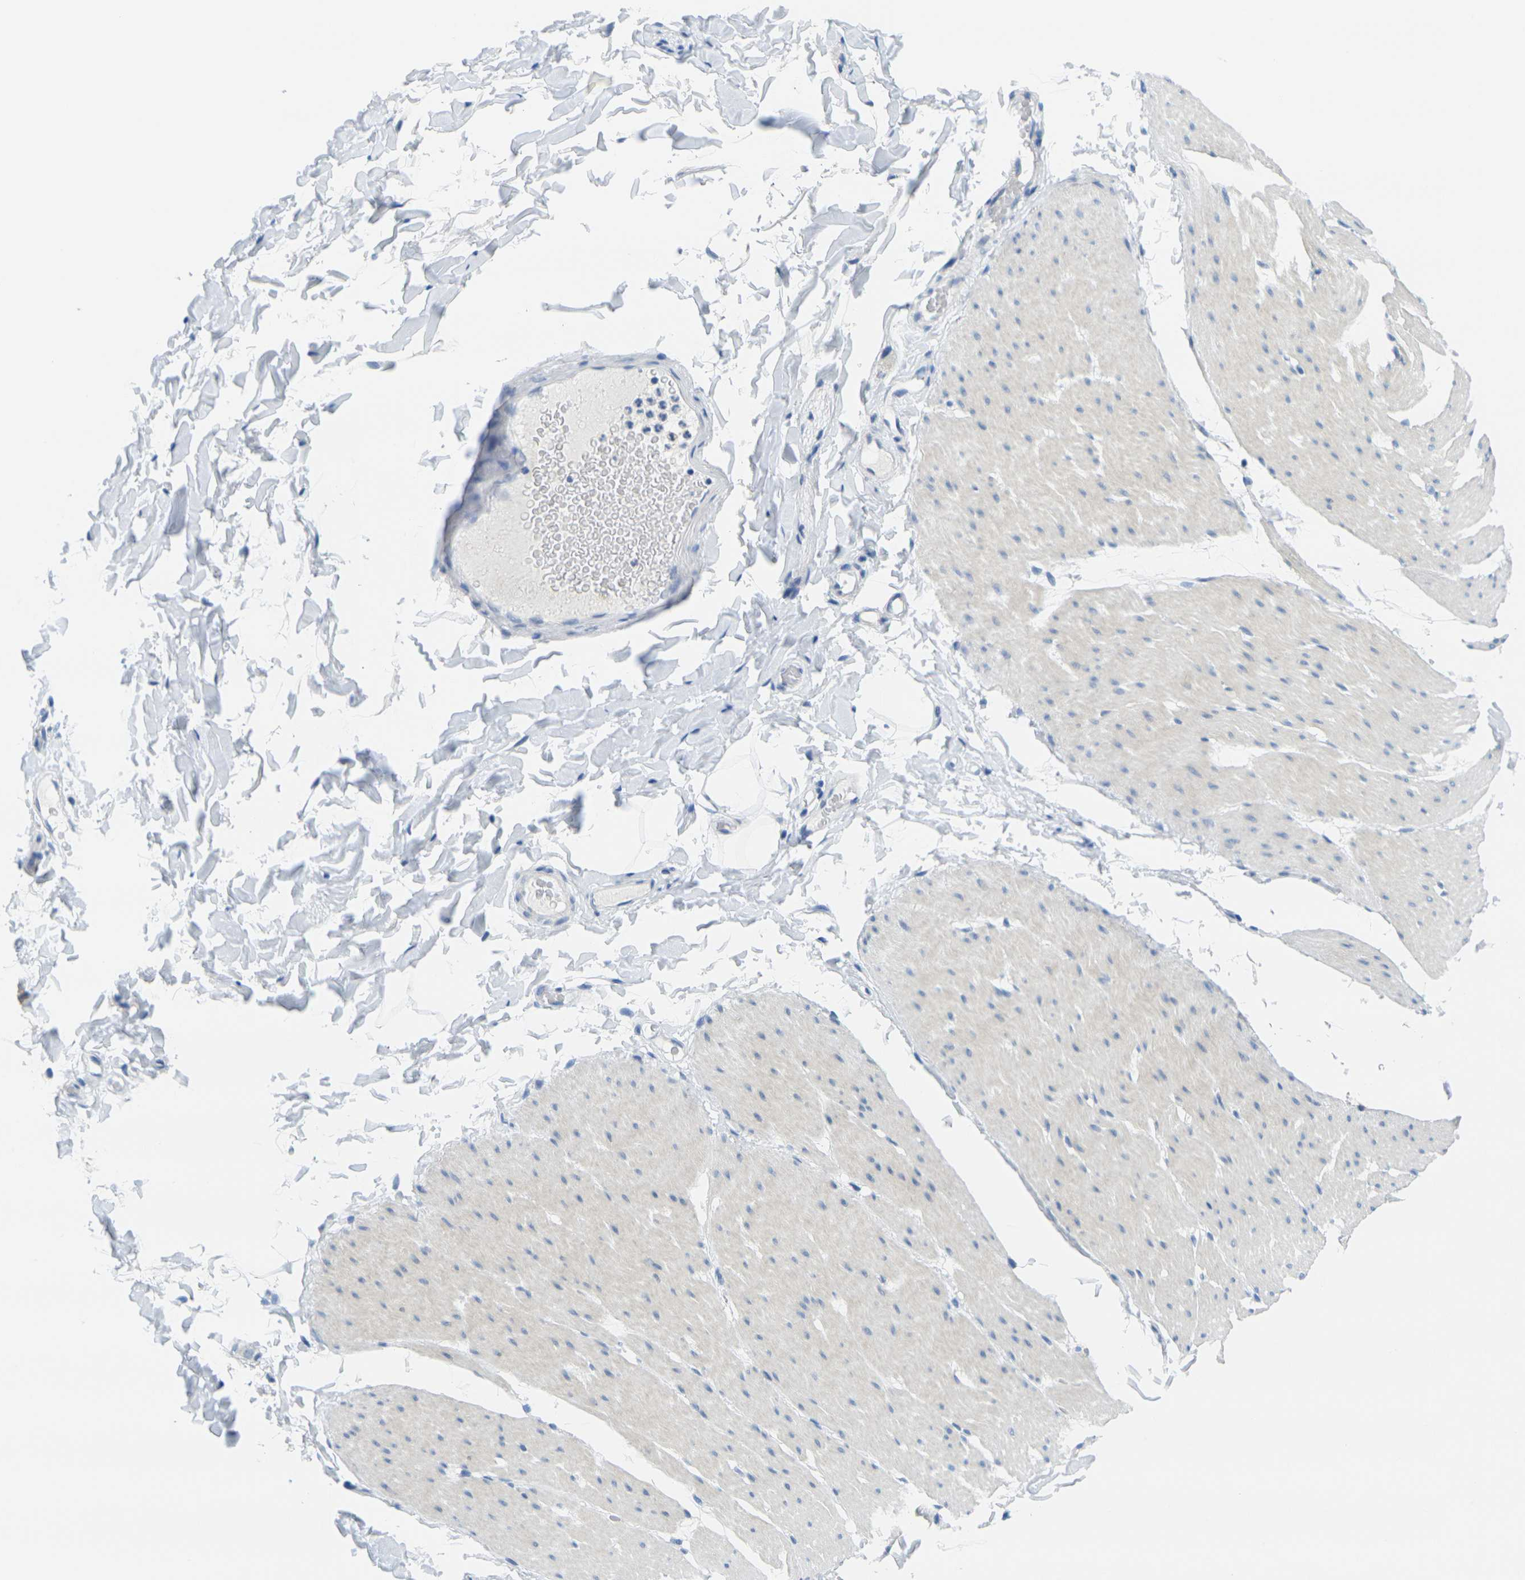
{"staining": {"intensity": "negative", "quantity": "none", "location": "none"}, "tissue": "smooth muscle", "cell_type": "Smooth muscle cells", "image_type": "normal", "snomed": [{"axis": "morphology", "description": "Normal tissue, NOS"}, {"axis": "topography", "description": "Smooth muscle"}, {"axis": "topography", "description": "Colon"}], "caption": "This is an immunohistochemistry (IHC) photomicrograph of unremarkable human smooth muscle. There is no positivity in smooth muscle cells.", "gene": "GPR15", "patient": {"sex": "male", "age": 67}}